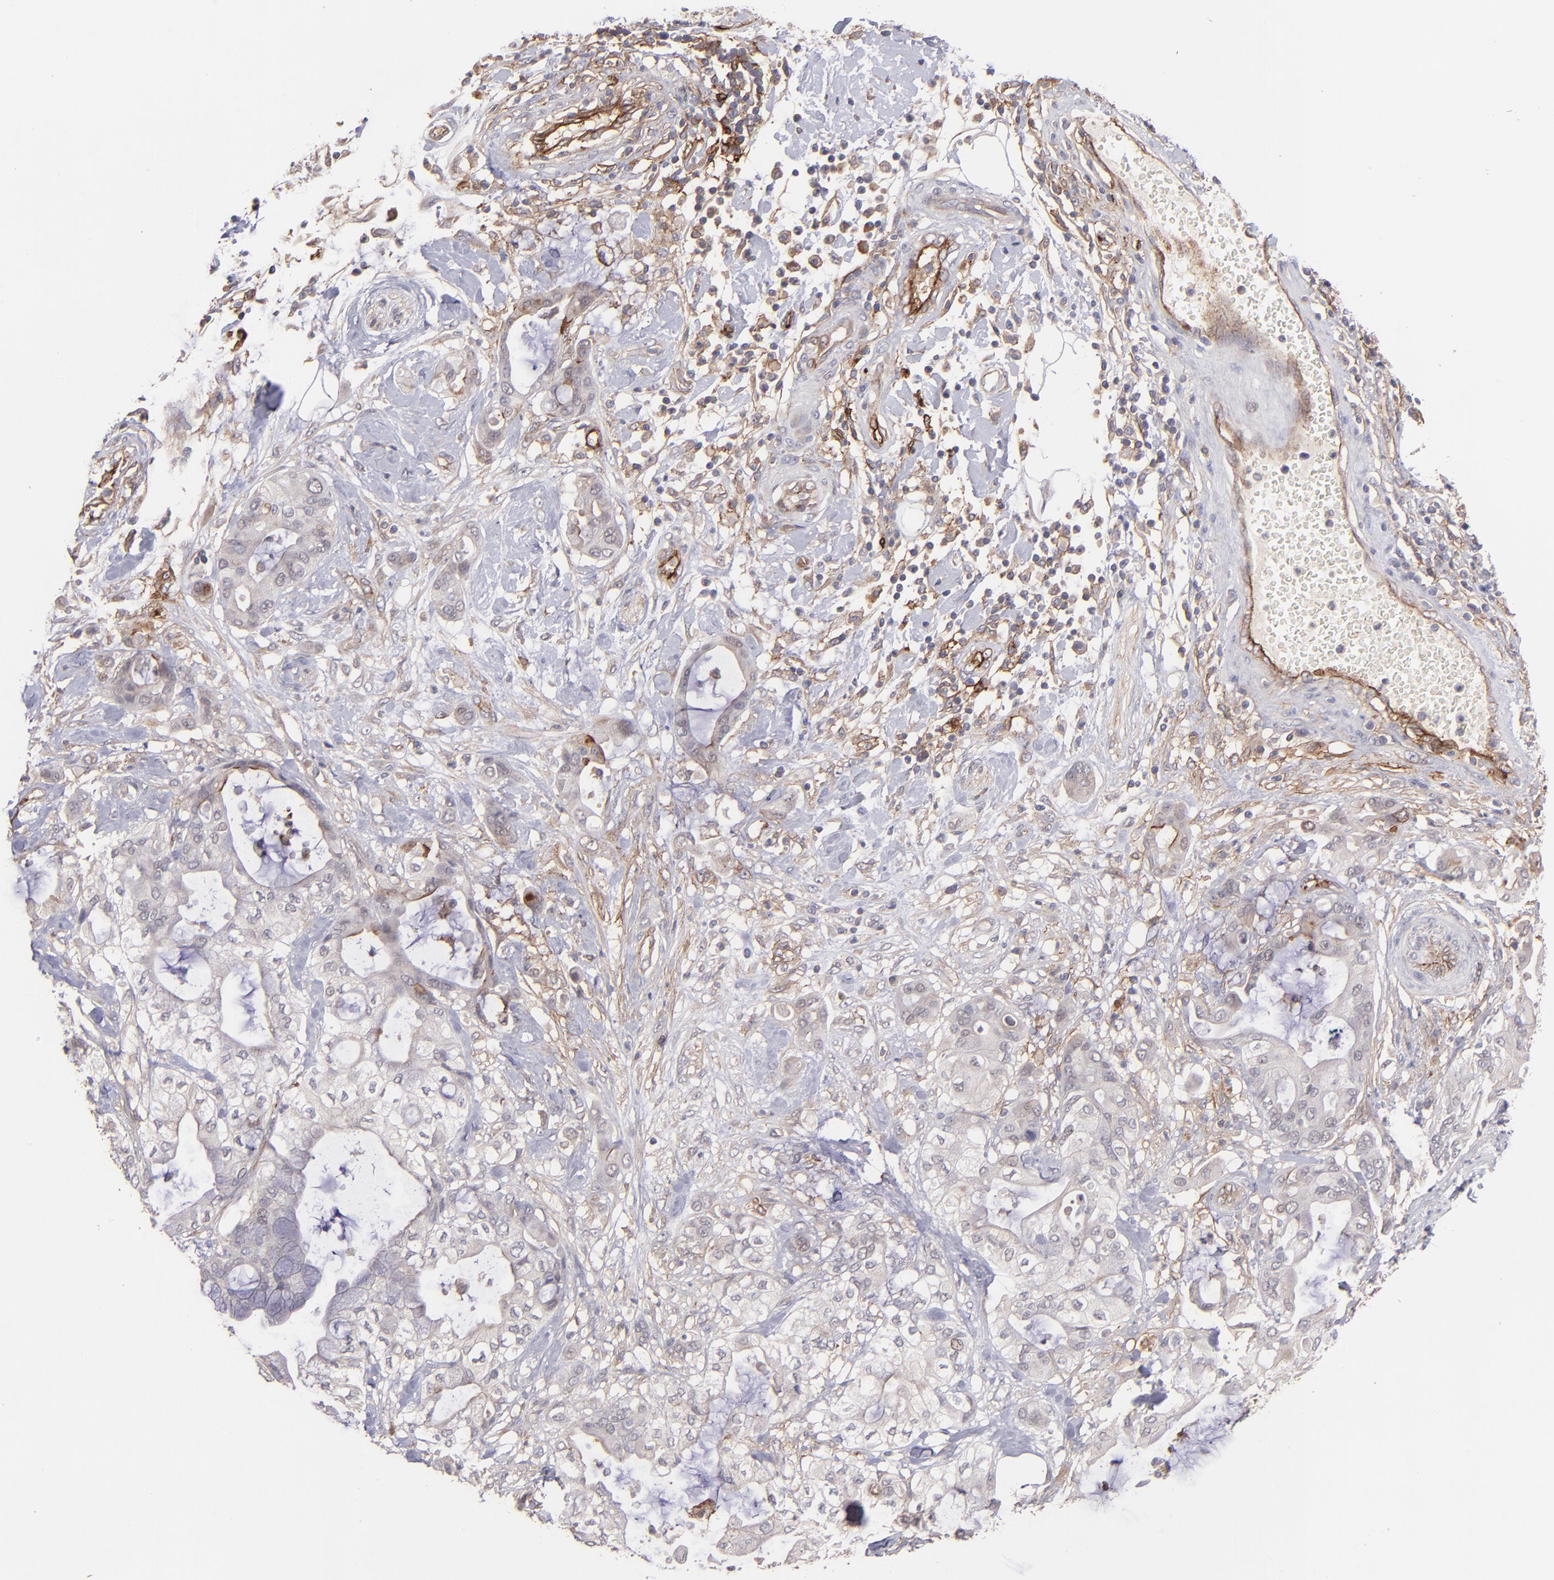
{"staining": {"intensity": "weak", "quantity": "<25%", "location": "cytoplasmic/membranous"}, "tissue": "pancreatic cancer", "cell_type": "Tumor cells", "image_type": "cancer", "snomed": [{"axis": "morphology", "description": "Adenocarcinoma, NOS"}, {"axis": "morphology", "description": "Adenocarcinoma, metastatic, NOS"}, {"axis": "topography", "description": "Lymph node"}, {"axis": "topography", "description": "Pancreas"}, {"axis": "topography", "description": "Duodenum"}], "caption": "Metastatic adenocarcinoma (pancreatic) was stained to show a protein in brown. There is no significant expression in tumor cells.", "gene": "ICAM1", "patient": {"sex": "female", "age": 64}}